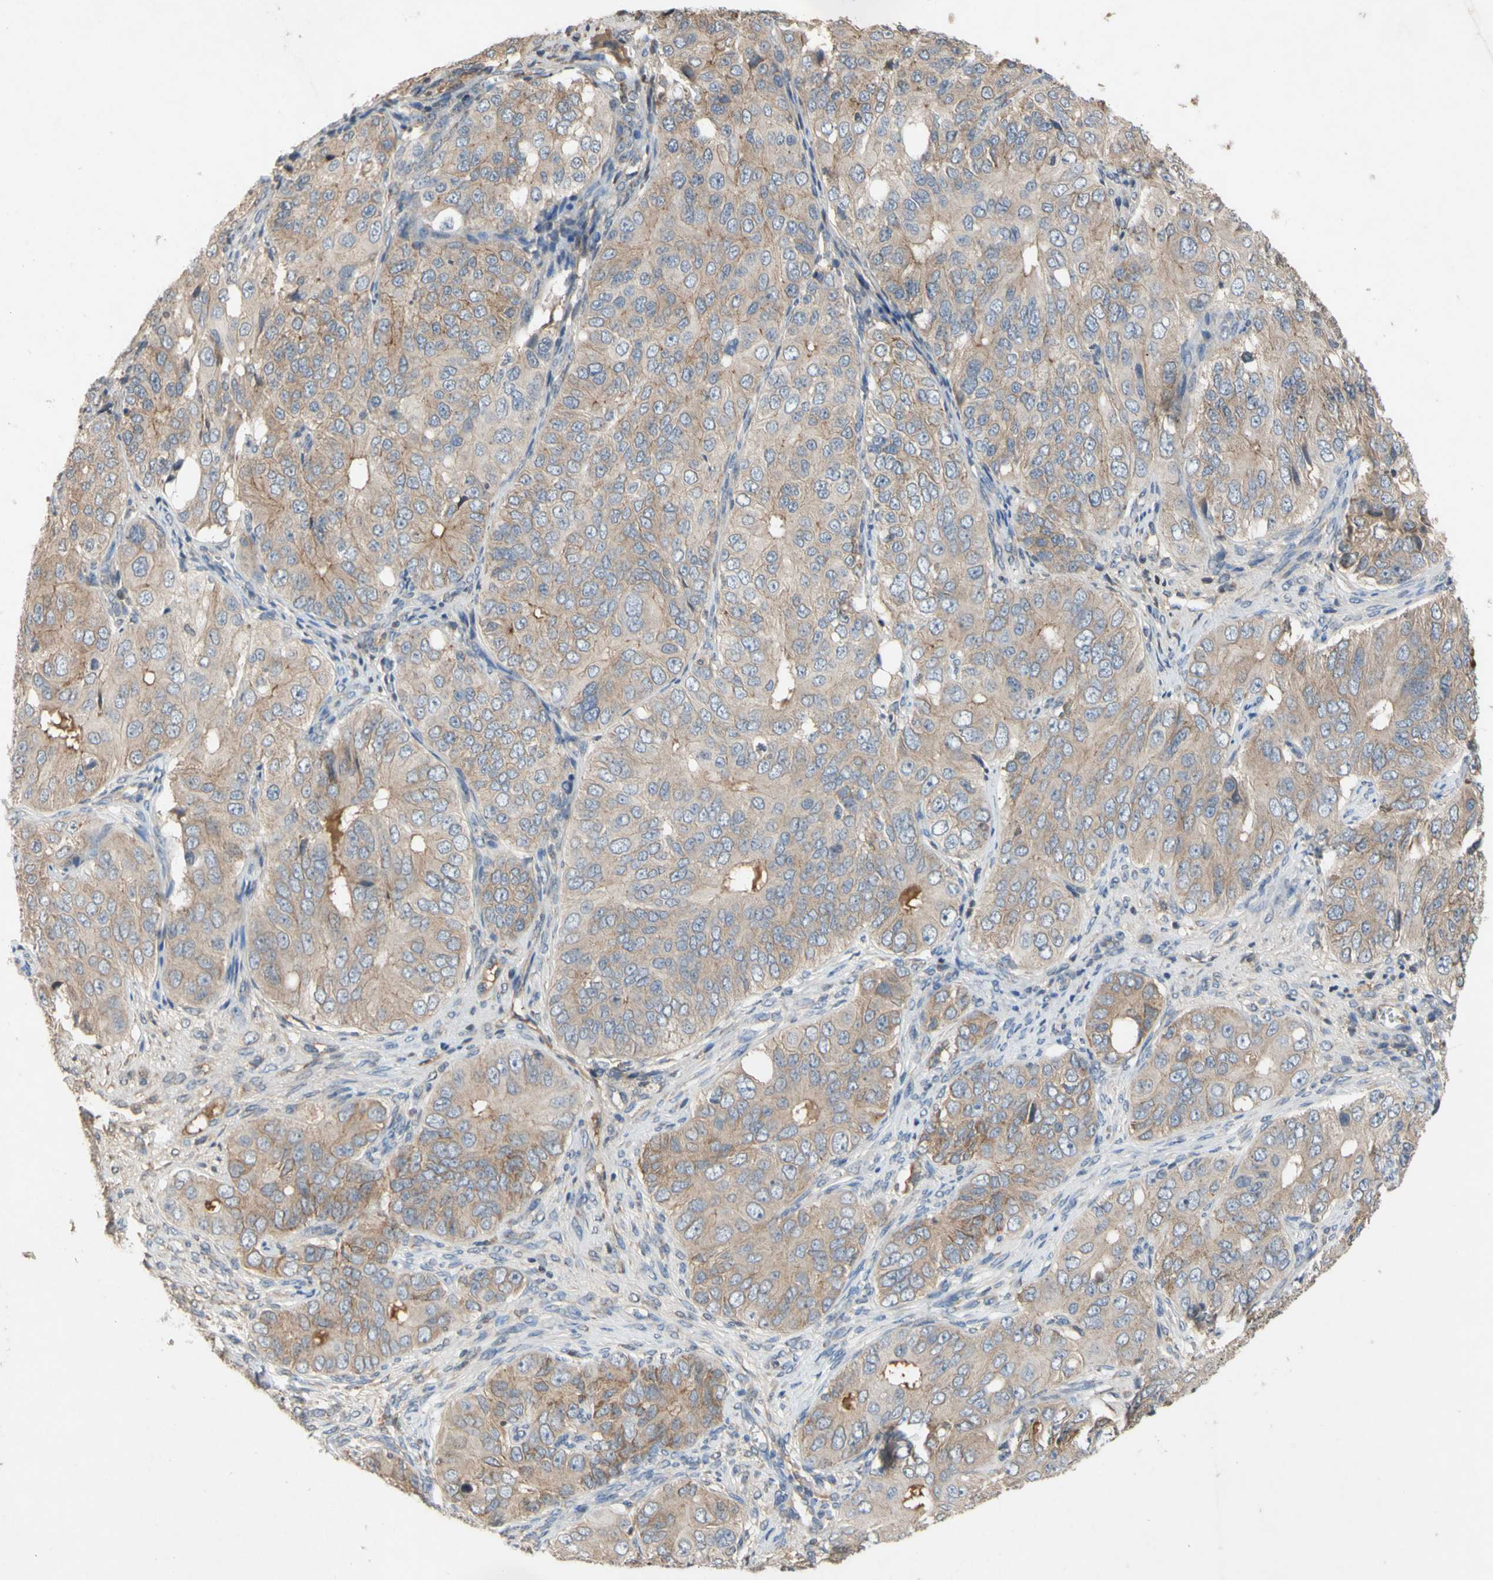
{"staining": {"intensity": "weak", "quantity": ">75%", "location": "cytoplasmic/membranous"}, "tissue": "ovarian cancer", "cell_type": "Tumor cells", "image_type": "cancer", "snomed": [{"axis": "morphology", "description": "Carcinoma, endometroid"}, {"axis": "topography", "description": "Ovary"}], "caption": "Immunohistochemical staining of human ovarian endometroid carcinoma exhibits weak cytoplasmic/membranous protein positivity in approximately >75% of tumor cells.", "gene": "NECTIN3", "patient": {"sex": "female", "age": 51}}